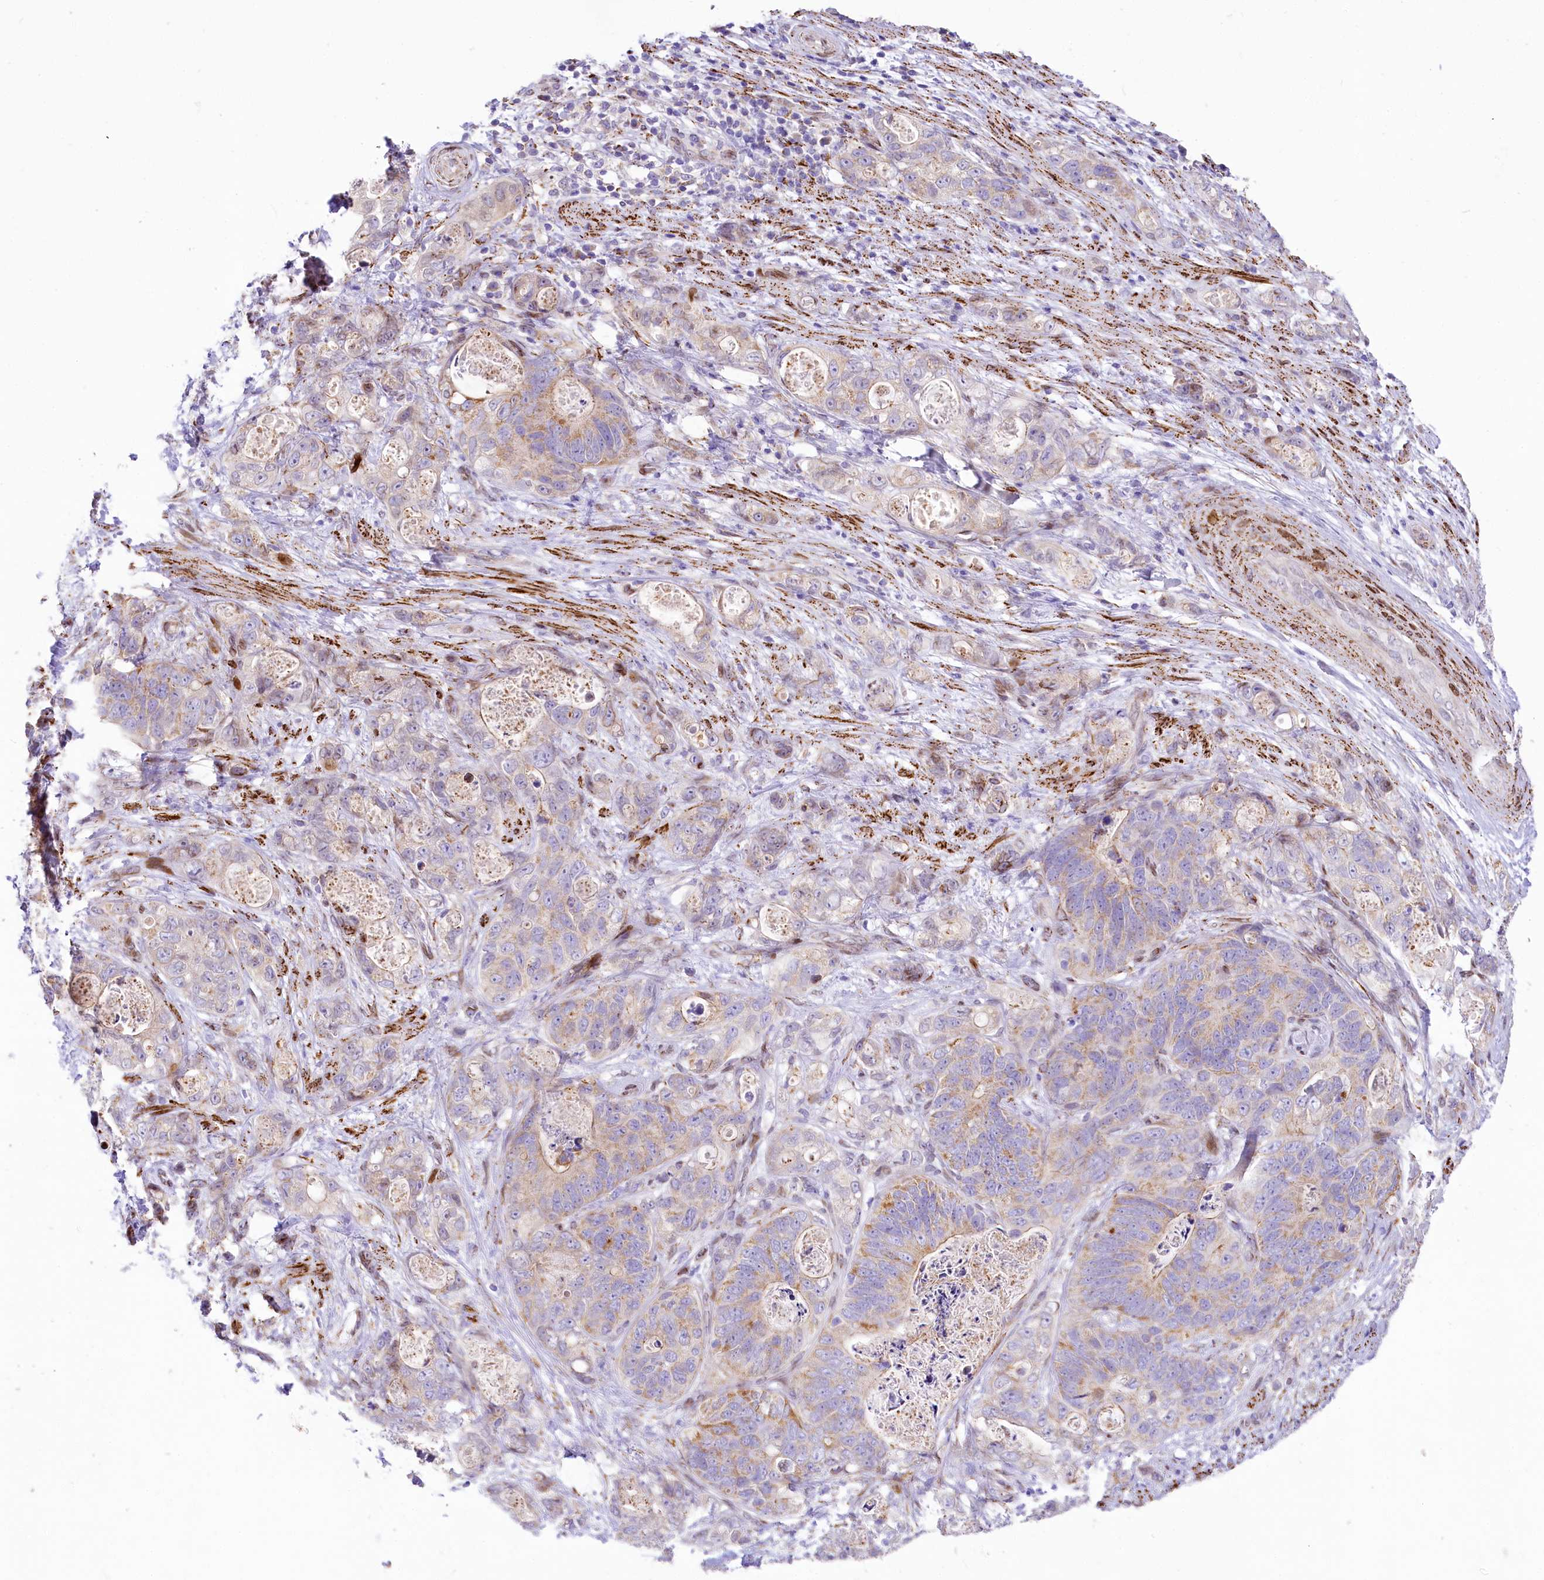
{"staining": {"intensity": "weak", "quantity": "25%-75%", "location": "cytoplasmic/membranous"}, "tissue": "stomach cancer", "cell_type": "Tumor cells", "image_type": "cancer", "snomed": [{"axis": "morphology", "description": "Normal tissue, NOS"}, {"axis": "morphology", "description": "Adenocarcinoma, NOS"}, {"axis": "topography", "description": "Stomach"}], "caption": "Immunohistochemical staining of human stomach cancer reveals low levels of weak cytoplasmic/membranous positivity in about 25%-75% of tumor cells. The staining was performed using DAB to visualize the protein expression in brown, while the nuclei were stained in blue with hematoxylin (Magnification: 20x).", "gene": "PPIP5K2", "patient": {"sex": "female", "age": 89}}